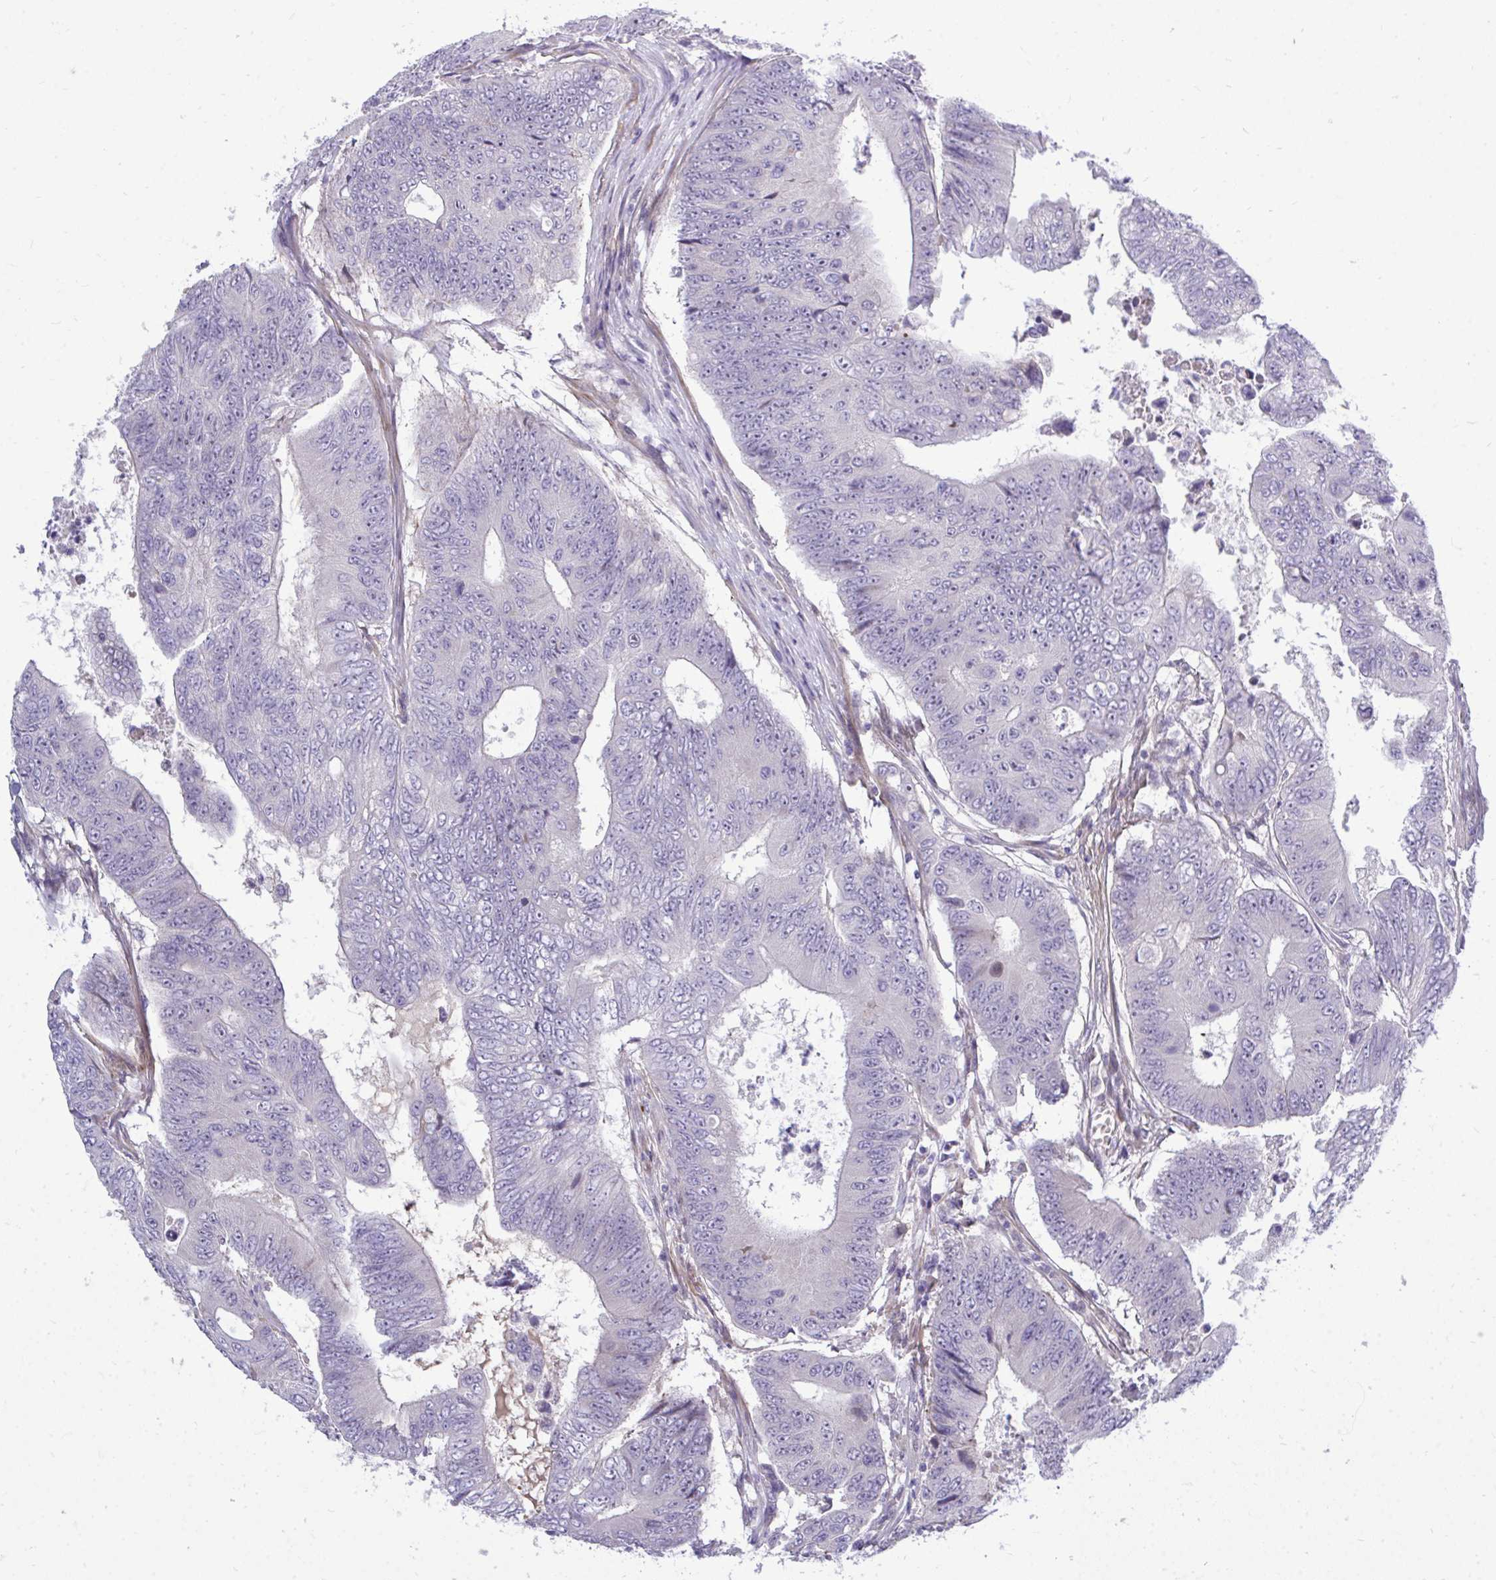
{"staining": {"intensity": "negative", "quantity": "none", "location": "none"}, "tissue": "colorectal cancer", "cell_type": "Tumor cells", "image_type": "cancer", "snomed": [{"axis": "morphology", "description": "Adenocarcinoma, NOS"}, {"axis": "topography", "description": "Colon"}], "caption": "Protein analysis of adenocarcinoma (colorectal) shows no significant positivity in tumor cells.", "gene": "HMBOX1", "patient": {"sex": "female", "age": 48}}